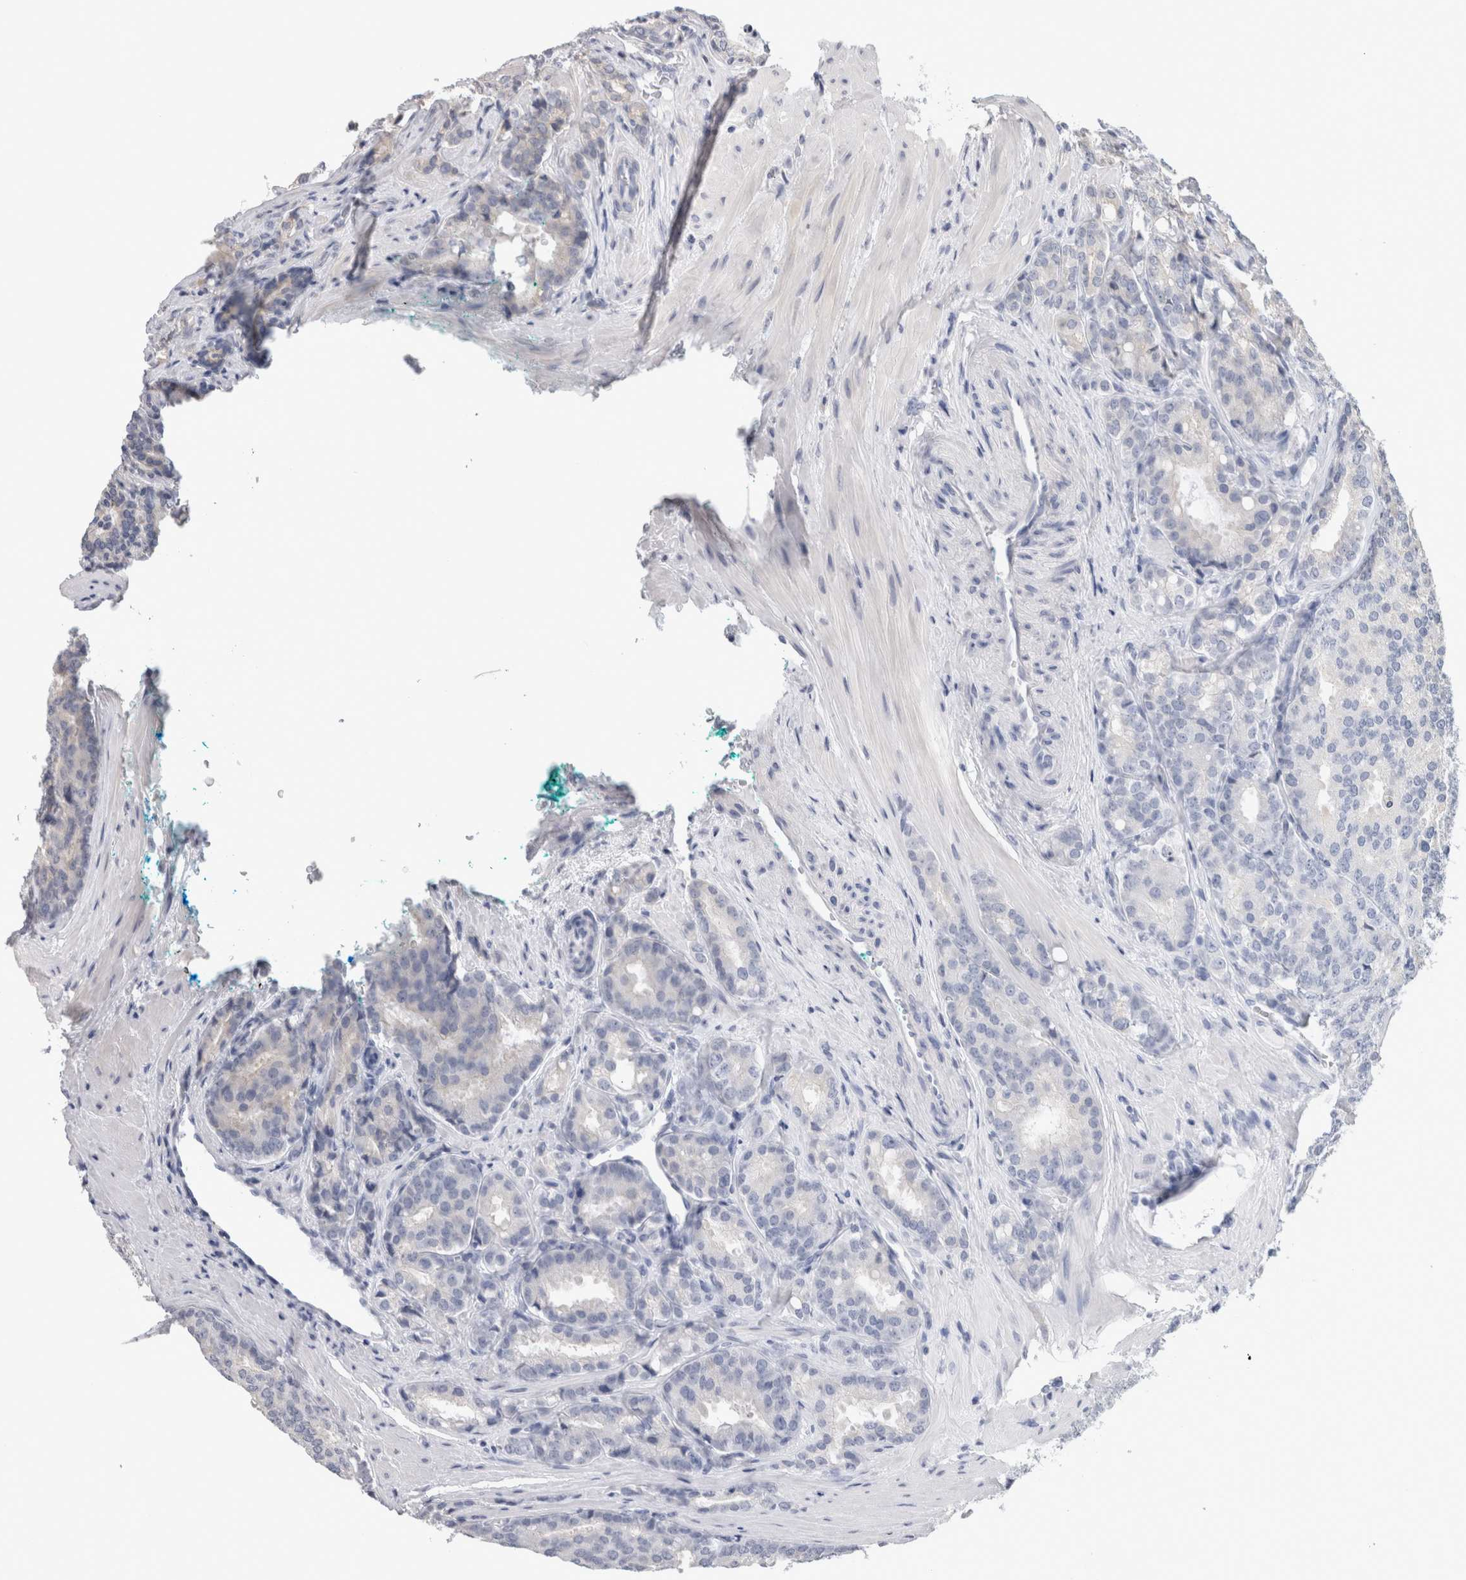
{"staining": {"intensity": "negative", "quantity": "none", "location": "none"}, "tissue": "prostate cancer", "cell_type": "Tumor cells", "image_type": "cancer", "snomed": [{"axis": "morphology", "description": "Adenocarcinoma, High grade"}, {"axis": "topography", "description": "Prostate"}], "caption": "Tumor cells are negative for brown protein staining in prostate high-grade adenocarcinoma.", "gene": "SMAP2", "patient": {"sex": "male", "age": 50}}